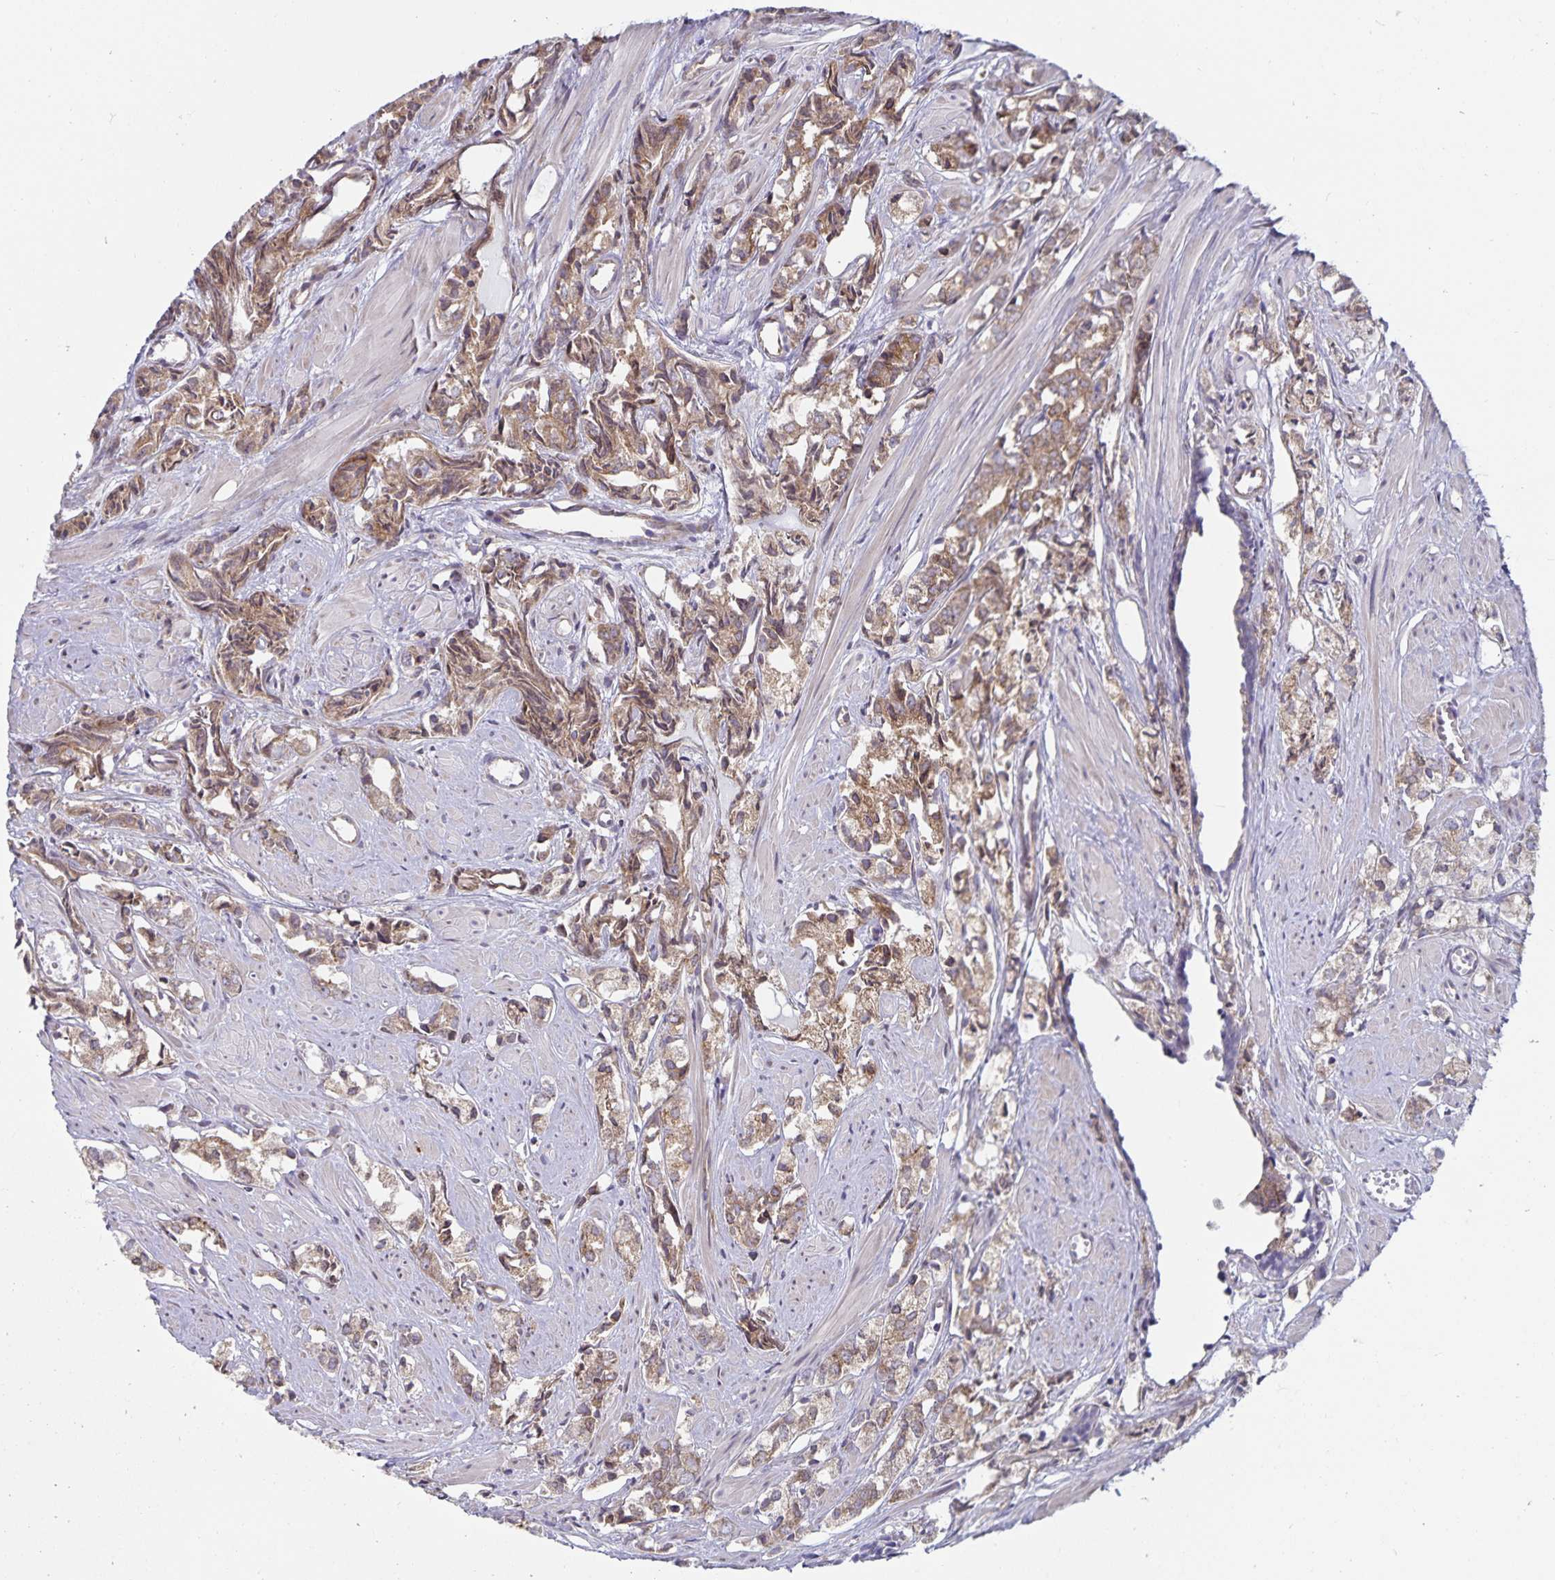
{"staining": {"intensity": "moderate", "quantity": ">75%", "location": "cytoplasmic/membranous"}, "tissue": "prostate cancer", "cell_type": "Tumor cells", "image_type": "cancer", "snomed": [{"axis": "morphology", "description": "Adenocarcinoma, High grade"}, {"axis": "topography", "description": "Prostate"}], "caption": "Human prostate high-grade adenocarcinoma stained for a protein (brown) demonstrates moderate cytoplasmic/membranous positive expression in approximately >75% of tumor cells.", "gene": "SEC62", "patient": {"sex": "male", "age": 58}}